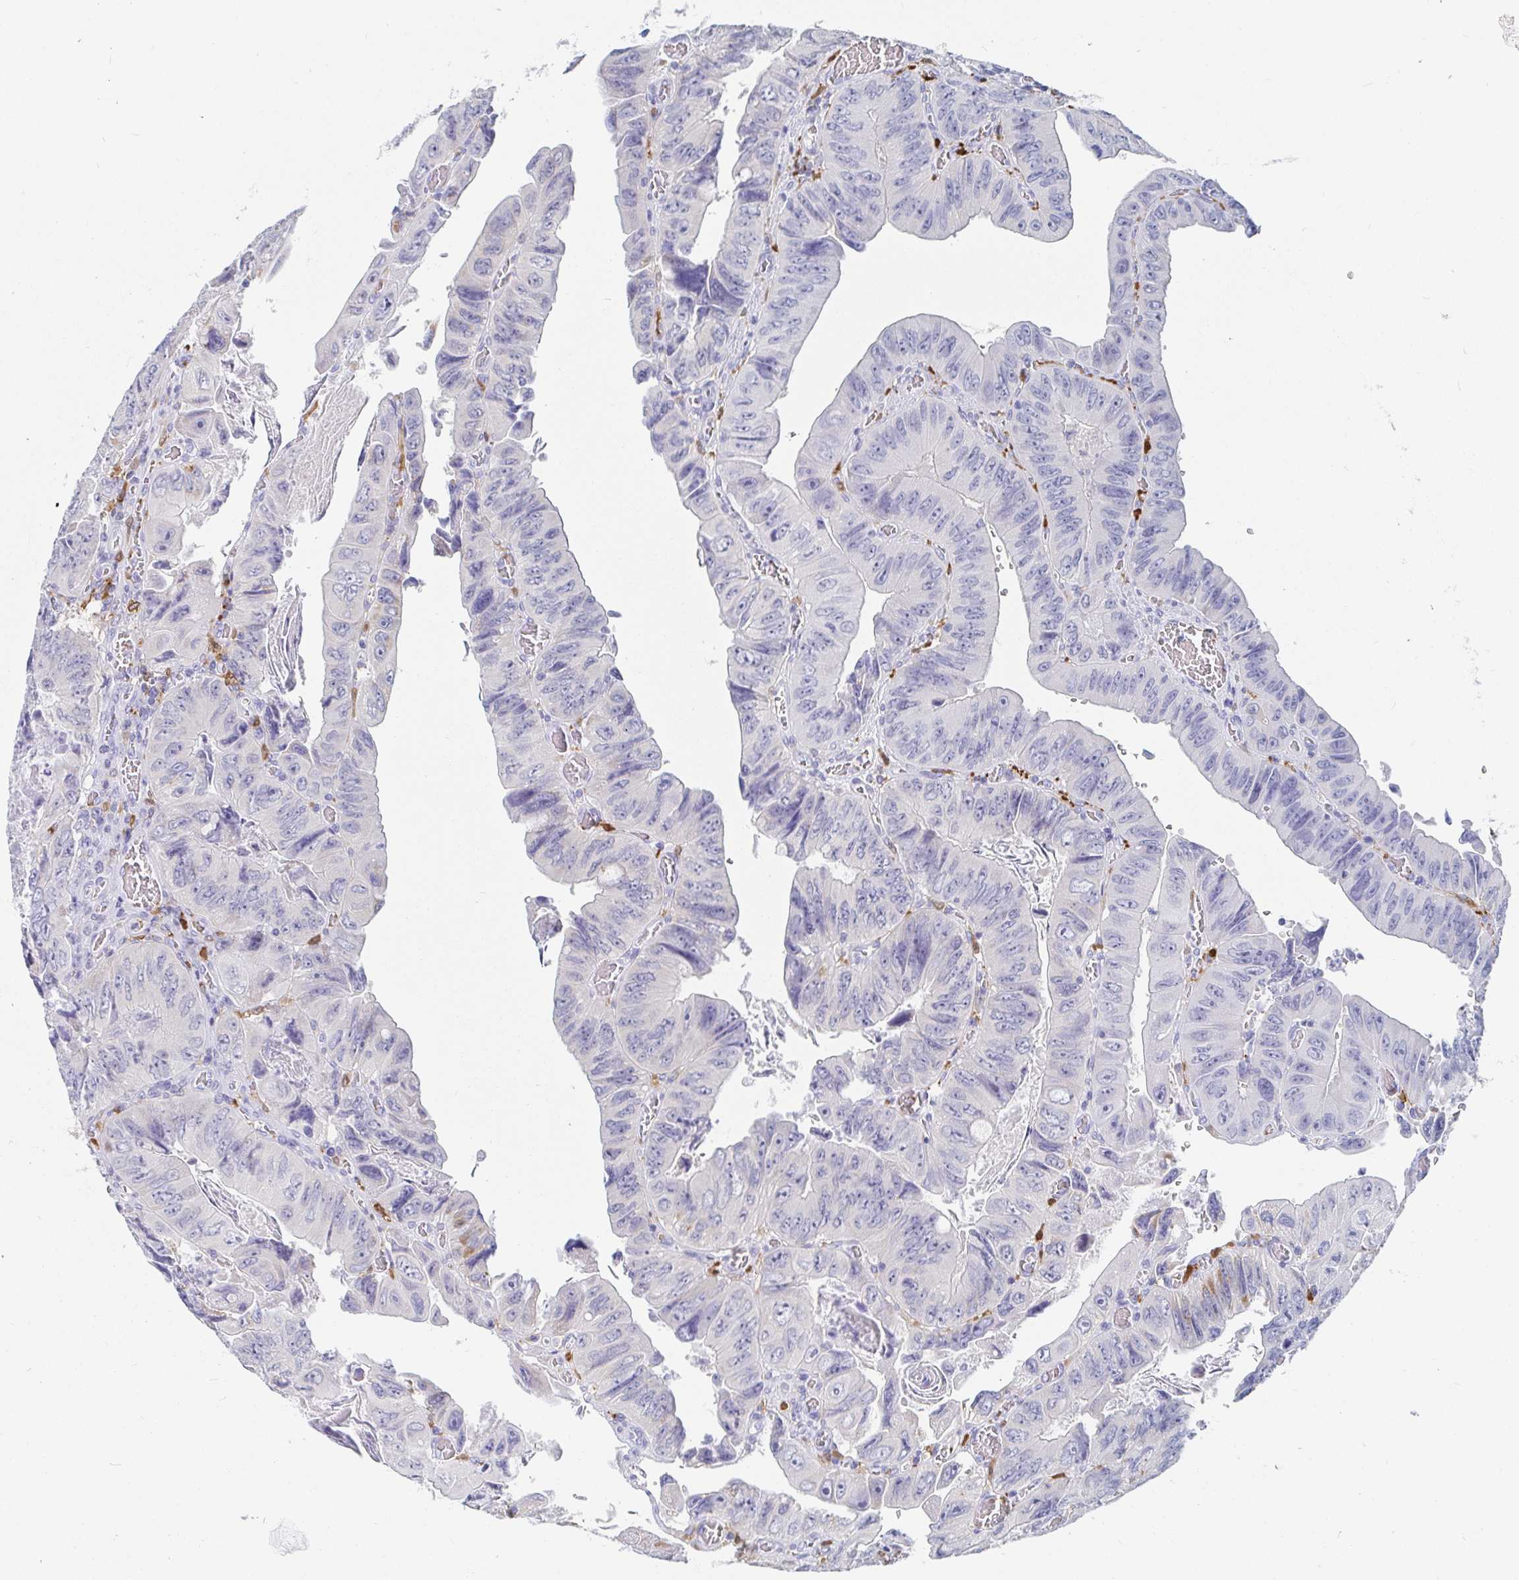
{"staining": {"intensity": "negative", "quantity": "none", "location": "none"}, "tissue": "colorectal cancer", "cell_type": "Tumor cells", "image_type": "cancer", "snomed": [{"axis": "morphology", "description": "Adenocarcinoma, NOS"}, {"axis": "topography", "description": "Colon"}], "caption": "The micrograph shows no significant expression in tumor cells of colorectal cancer (adenocarcinoma). The staining was performed using DAB to visualize the protein expression in brown, while the nuclei were stained in blue with hematoxylin (Magnification: 20x).", "gene": "OR2A4", "patient": {"sex": "female", "age": 84}}